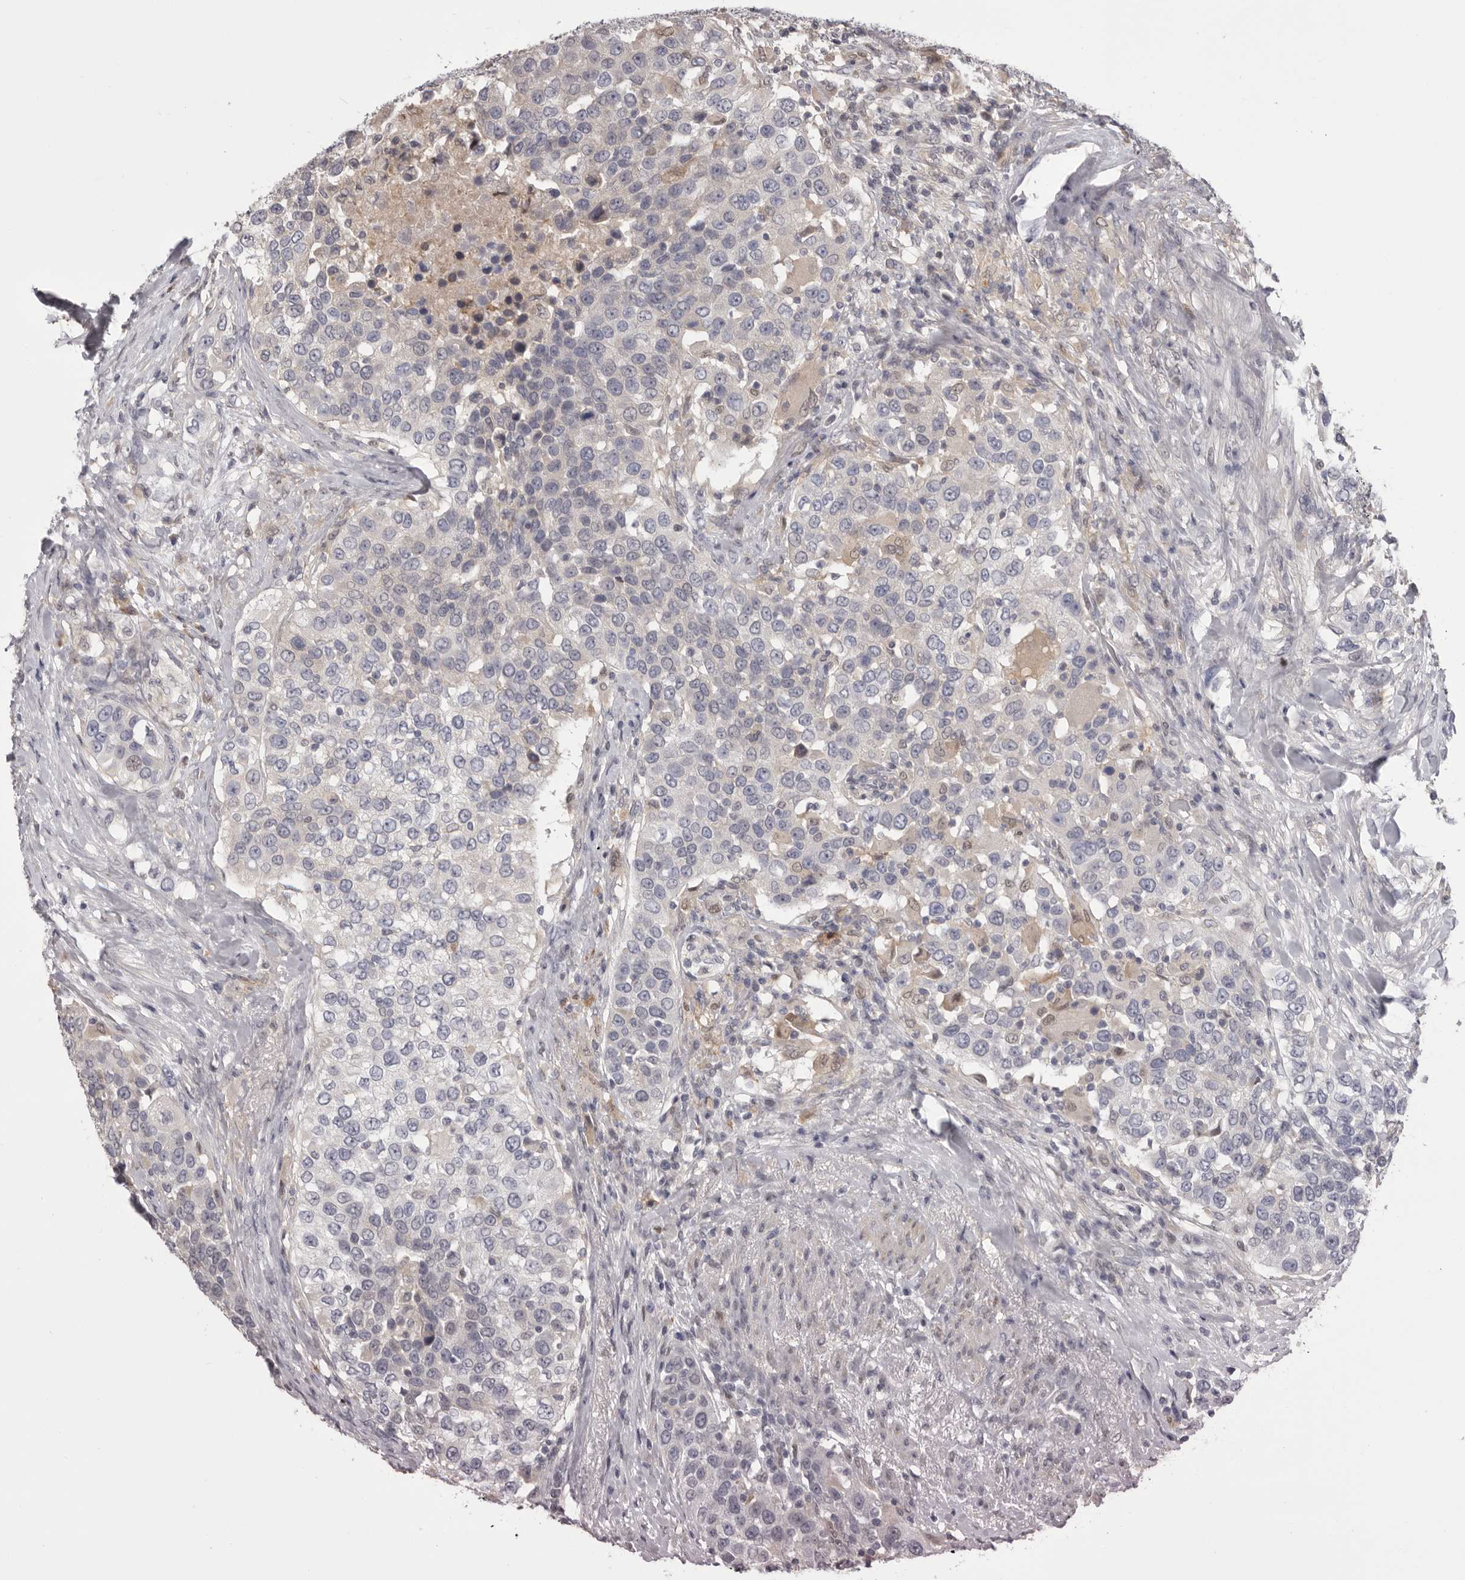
{"staining": {"intensity": "negative", "quantity": "none", "location": "none"}, "tissue": "urothelial cancer", "cell_type": "Tumor cells", "image_type": "cancer", "snomed": [{"axis": "morphology", "description": "Urothelial carcinoma, High grade"}, {"axis": "topography", "description": "Urinary bladder"}], "caption": "Tumor cells show no significant positivity in urothelial cancer.", "gene": "MDH1", "patient": {"sex": "female", "age": 80}}